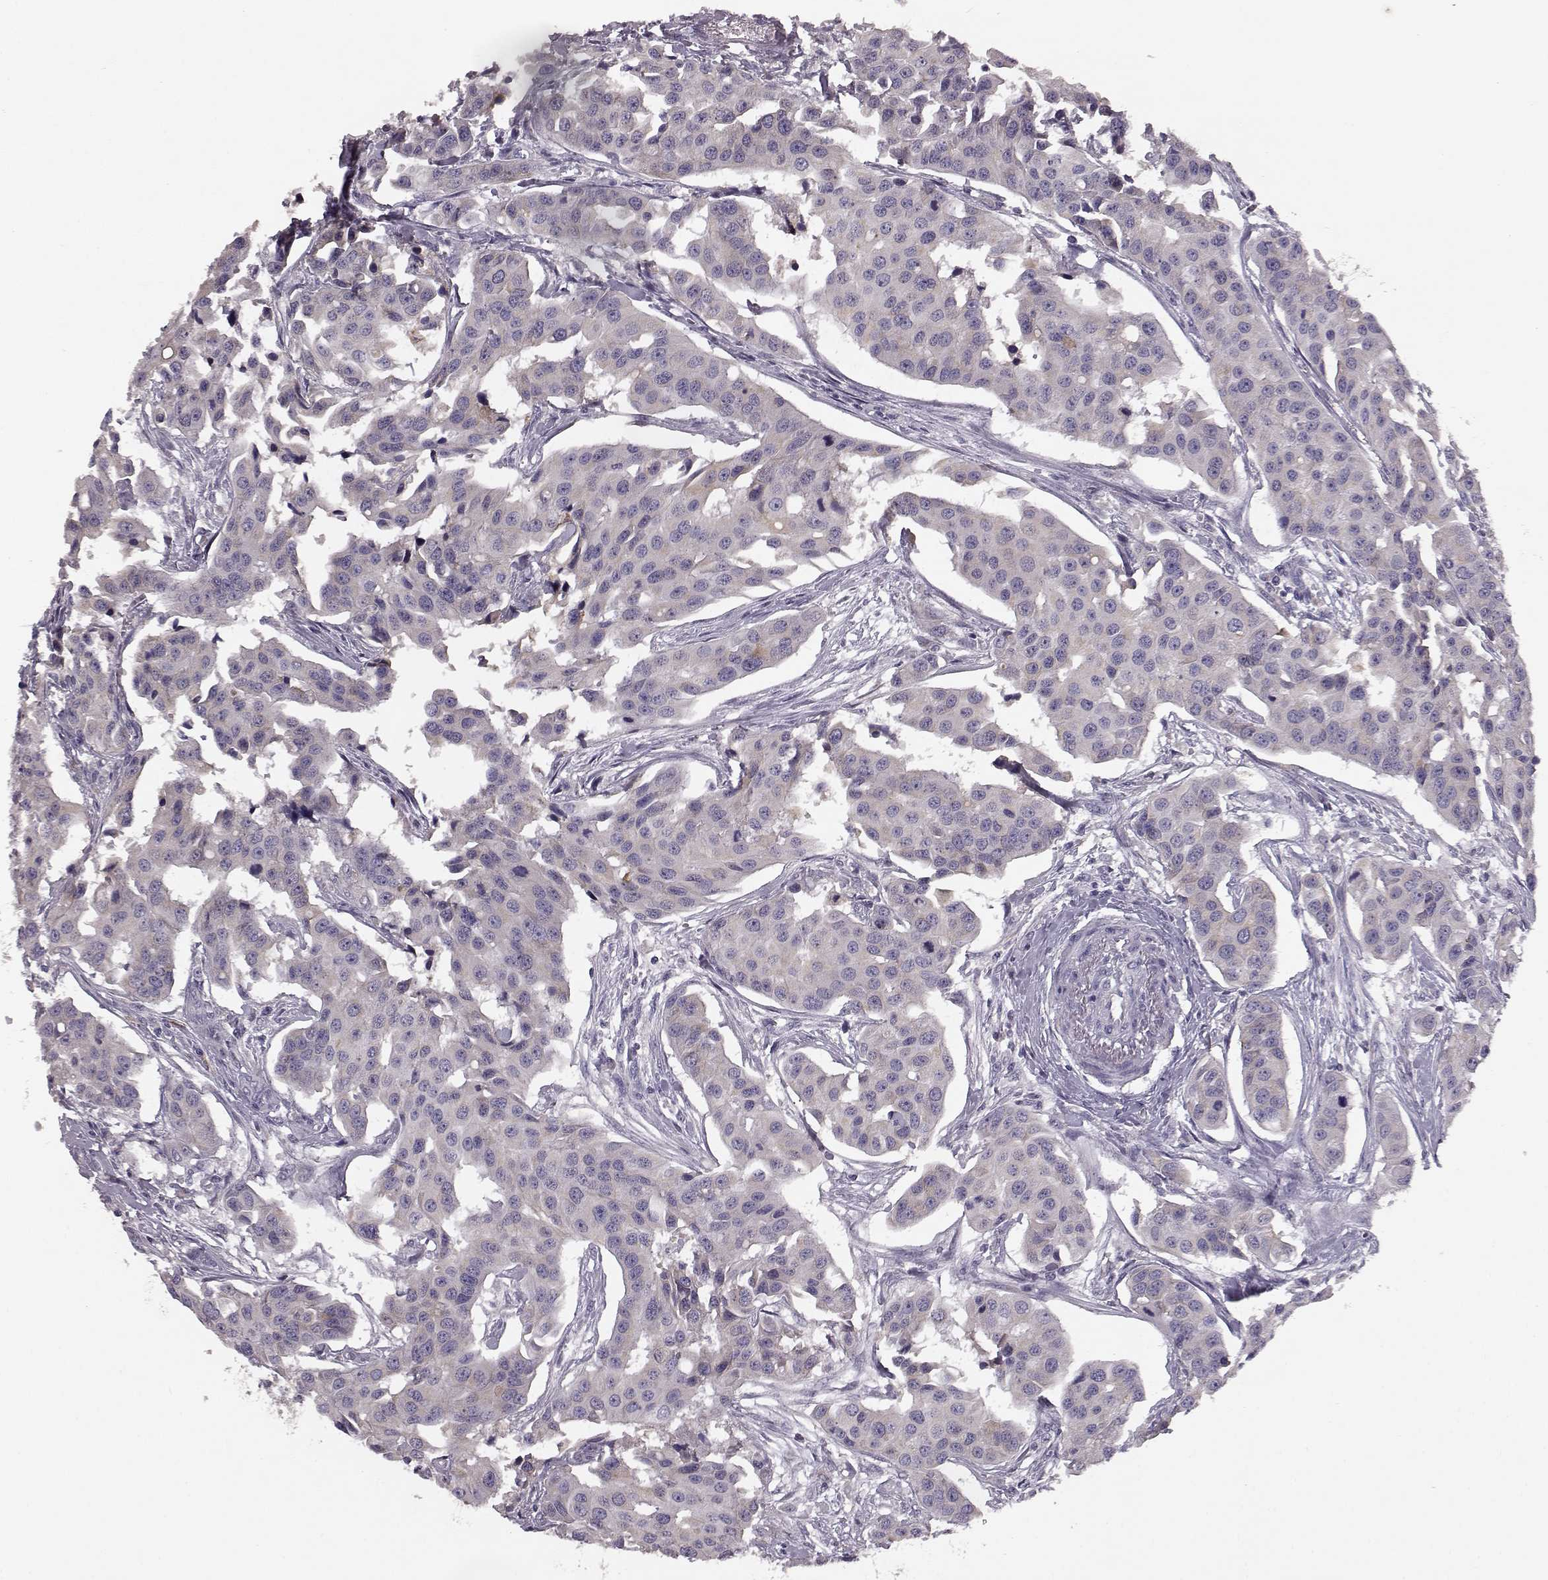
{"staining": {"intensity": "weak", "quantity": "<25%", "location": "cytoplasmic/membranous"}, "tissue": "head and neck cancer", "cell_type": "Tumor cells", "image_type": "cancer", "snomed": [{"axis": "morphology", "description": "Adenocarcinoma, NOS"}, {"axis": "topography", "description": "Head-Neck"}], "caption": "This photomicrograph is of head and neck cancer (adenocarcinoma) stained with immunohistochemistry to label a protein in brown with the nuclei are counter-stained blue. There is no staining in tumor cells.", "gene": "GHR", "patient": {"sex": "male", "age": 76}}